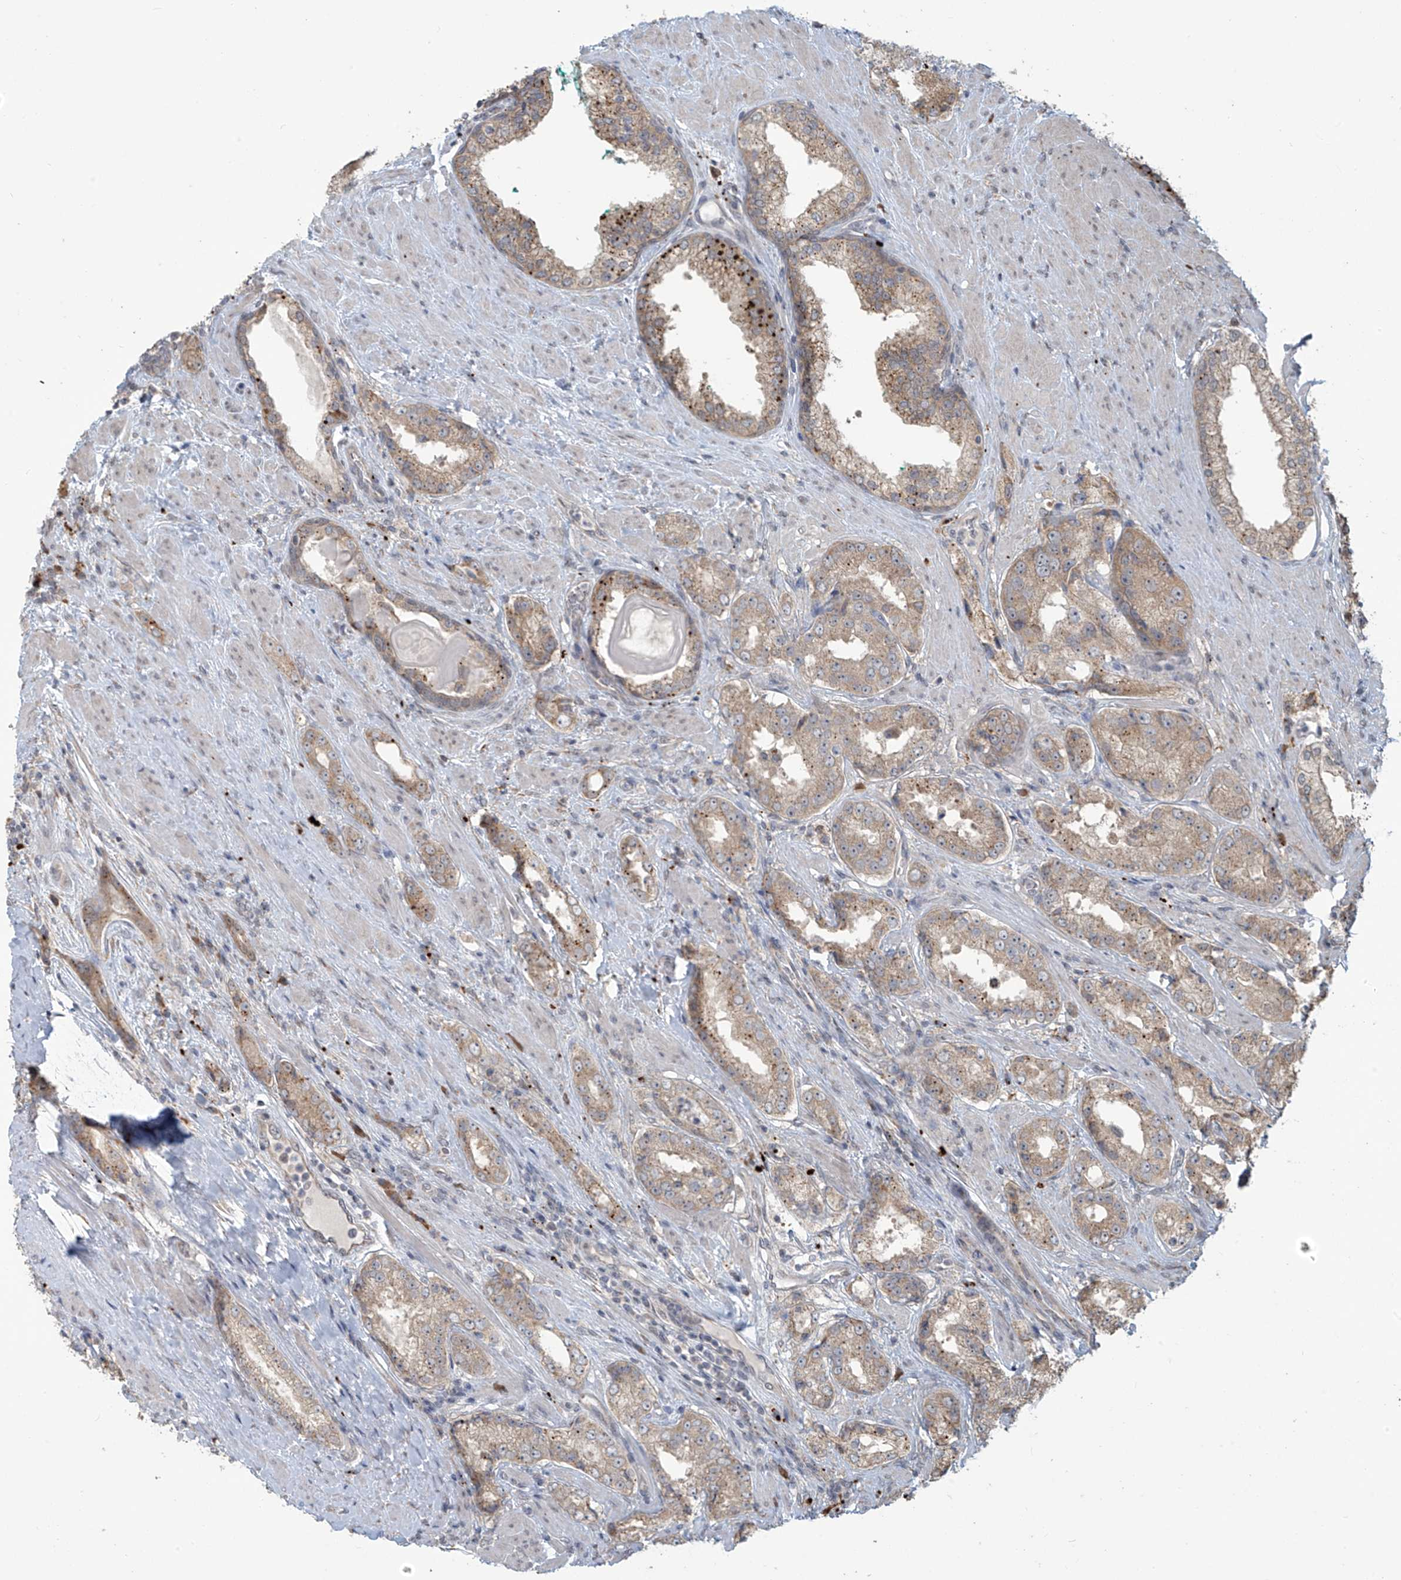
{"staining": {"intensity": "weak", "quantity": "25%-75%", "location": "cytoplasmic/membranous"}, "tissue": "prostate cancer", "cell_type": "Tumor cells", "image_type": "cancer", "snomed": [{"axis": "morphology", "description": "Adenocarcinoma, Low grade"}, {"axis": "topography", "description": "Prostate"}], "caption": "Immunohistochemical staining of human prostate cancer (adenocarcinoma (low-grade)) demonstrates low levels of weak cytoplasmic/membranous protein positivity in about 25%-75% of tumor cells. The staining was performed using DAB, with brown indicating positive protein expression. Nuclei are stained blue with hematoxylin.", "gene": "PLEKHM3", "patient": {"sex": "male", "age": 67}}